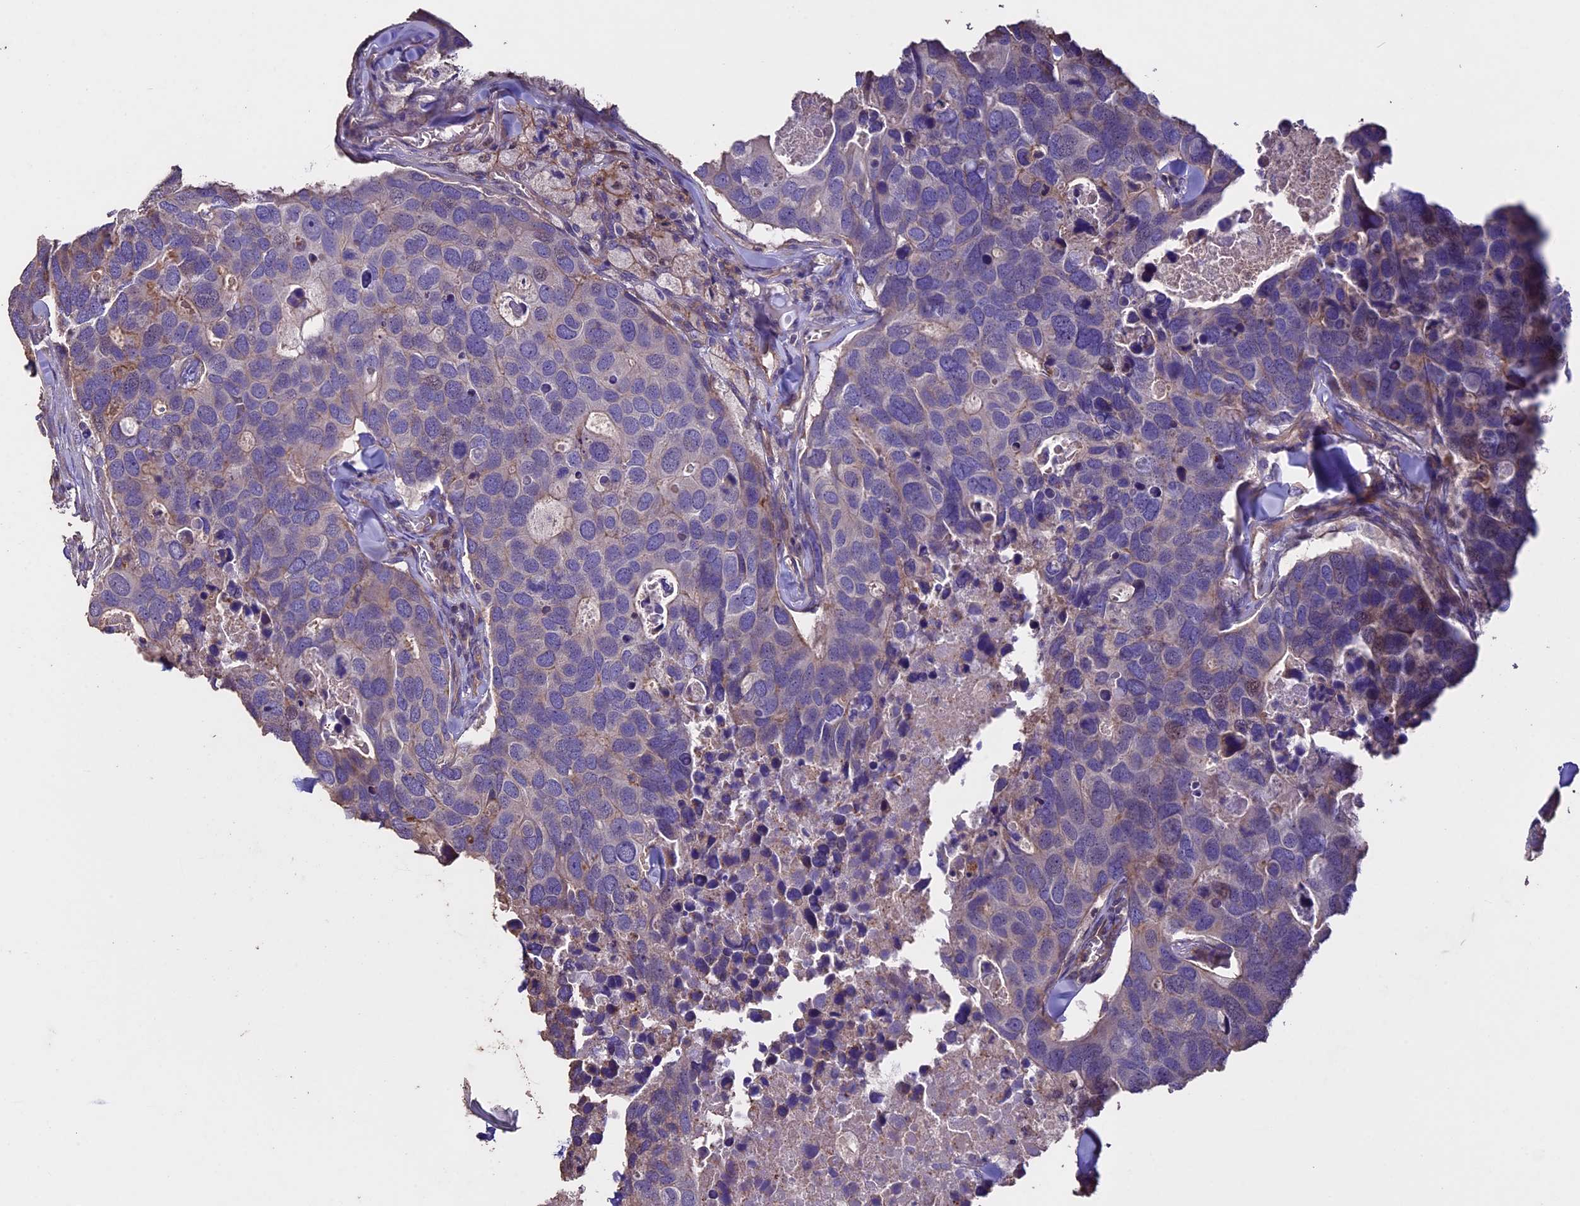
{"staining": {"intensity": "weak", "quantity": "<25%", "location": "cytoplasmic/membranous"}, "tissue": "breast cancer", "cell_type": "Tumor cells", "image_type": "cancer", "snomed": [{"axis": "morphology", "description": "Duct carcinoma"}, {"axis": "topography", "description": "Breast"}], "caption": "This is an immunohistochemistry histopathology image of human intraductal carcinoma (breast). There is no positivity in tumor cells.", "gene": "USB1", "patient": {"sex": "female", "age": 83}}